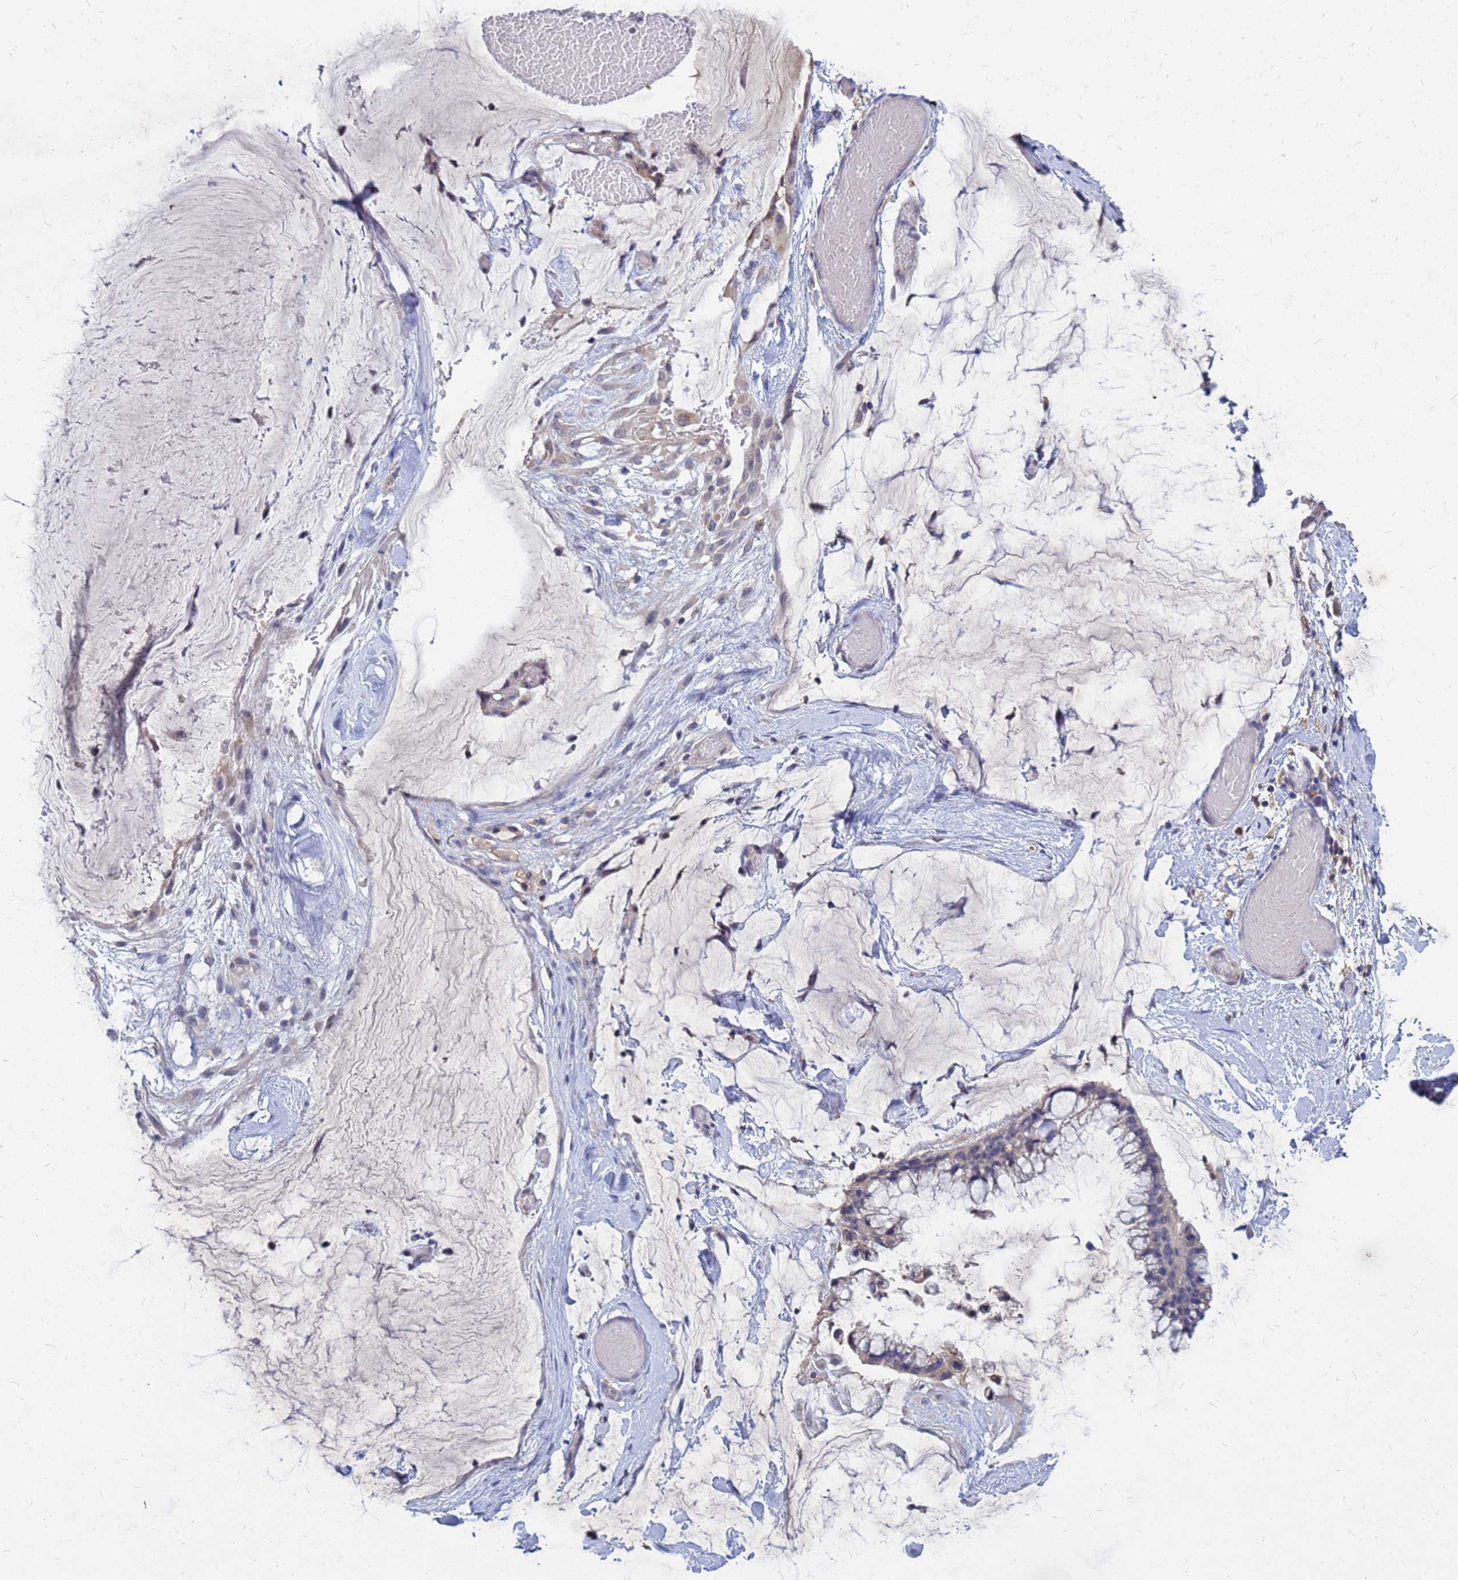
{"staining": {"intensity": "negative", "quantity": "none", "location": "none"}, "tissue": "ovarian cancer", "cell_type": "Tumor cells", "image_type": "cancer", "snomed": [{"axis": "morphology", "description": "Cystadenocarcinoma, mucinous, NOS"}, {"axis": "topography", "description": "Ovary"}], "caption": "High magnification brightfield microscopy of ovarian cancer stained with DAB (3,3'-diaminobenzidine) (brown) and counterstained with hematoxylin (blue): tumor cells show no significant staining. Nuclei are stained in blue.", "gene": "SRGAP3", "patient": {"sex": "female", "age": 39}}